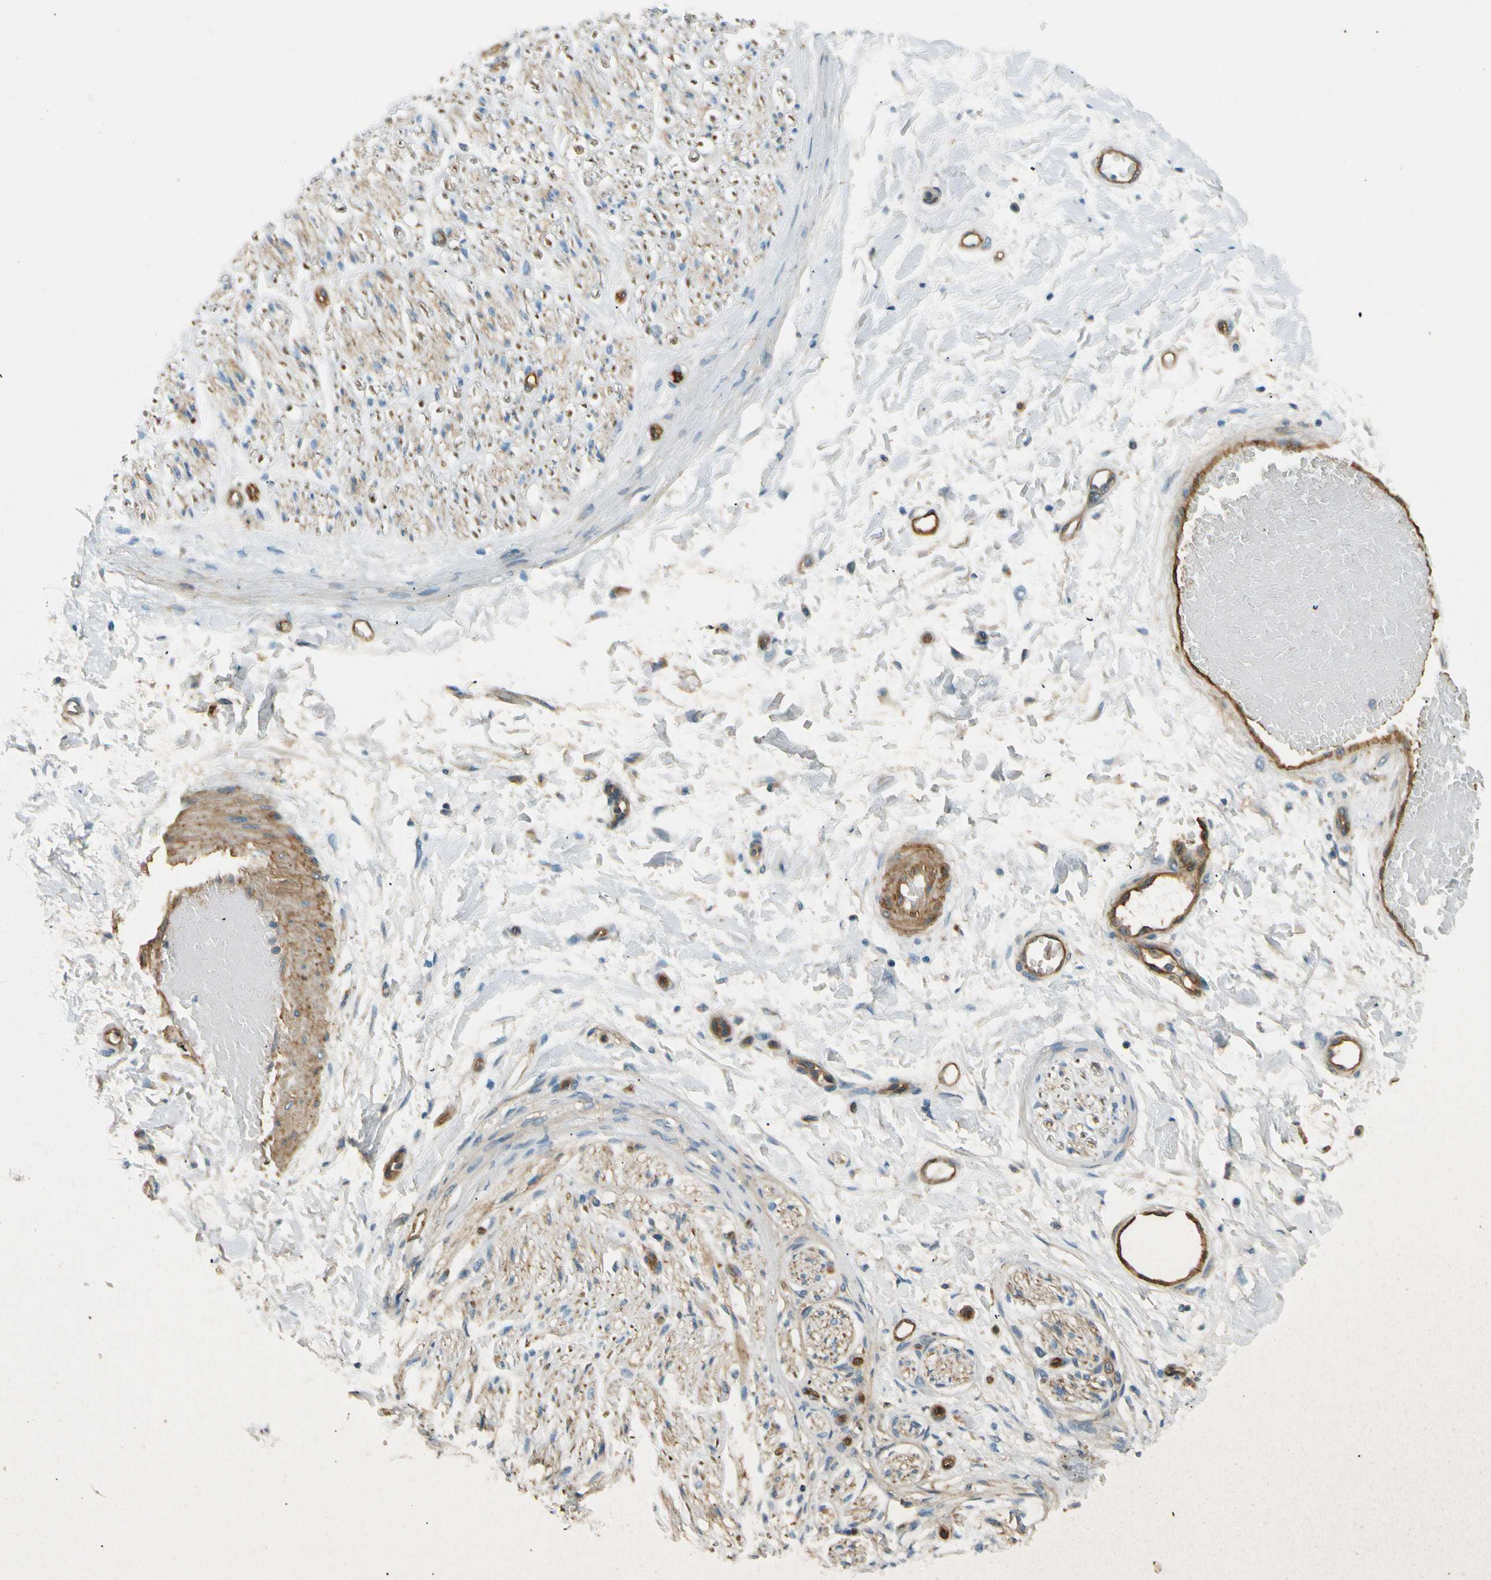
{"staining": {"intensity": "moderate", "quantity": ">75%", "location": "cytoplasmic/membranous"}, "tissue": "adipose tissue", "cell_type": "Adipocytes", "image_type": "normal", "snomed": [{"axis": "morphology", "description": "Normal tissue, NOS"}, {"axis": "morphology", "description": "Squamous cell carcinoma, NOS"}, {"axis": "topography", "description": "Skin"}, {"axis": "topography", "description": "Peripheral nerve tissue"}], "caption": "This is an image of immunohistochemistry staining of unremarkable adipose tissue, which shows moderate expression in the cytoplasmic/membranous of adipocytes.", "gene": "ENTPD1", "patient": {"sex": "male", "age": 83}}